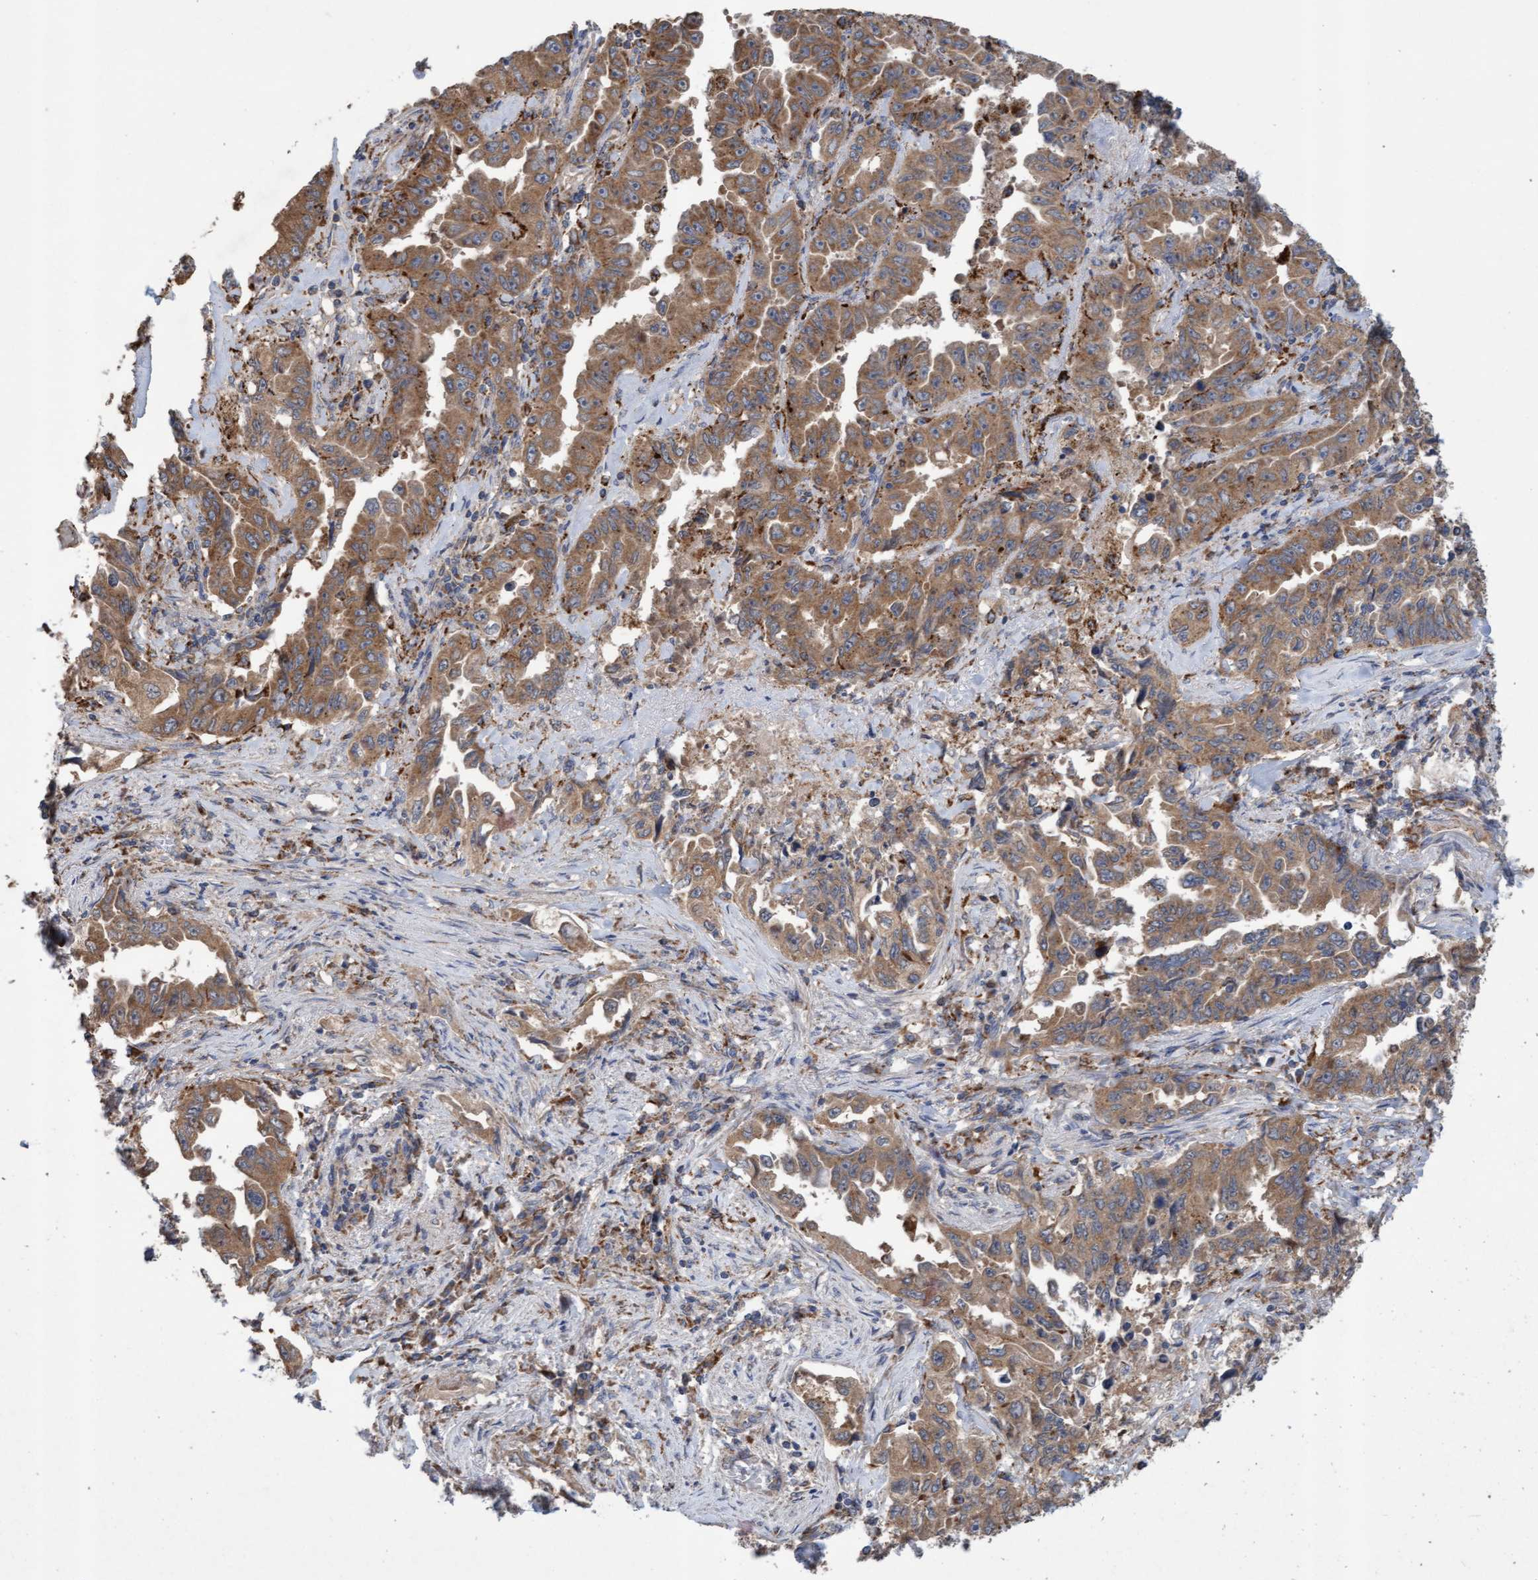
{"staining": {"intensity": "moderate", "quantity": ">75%", "location": "cytoplasmic/membranous"}, "tissue": "lung cancer", "cell_type": "Tumor cells", "image_type": "cancer", "snomed": [{"axis": "morphology", "description": "Adenocarcinoma, NOS"}, {"axis": "topography", "description": "Lung"}], "caption": "Tumor cells reveal medium levels of moderate cytoplasmic/membranous staining in approximately >75% of cells in lung adenocarcinoma.", "gene": "ATPAF2", "patient": {"sex": "female", "age": 51}}